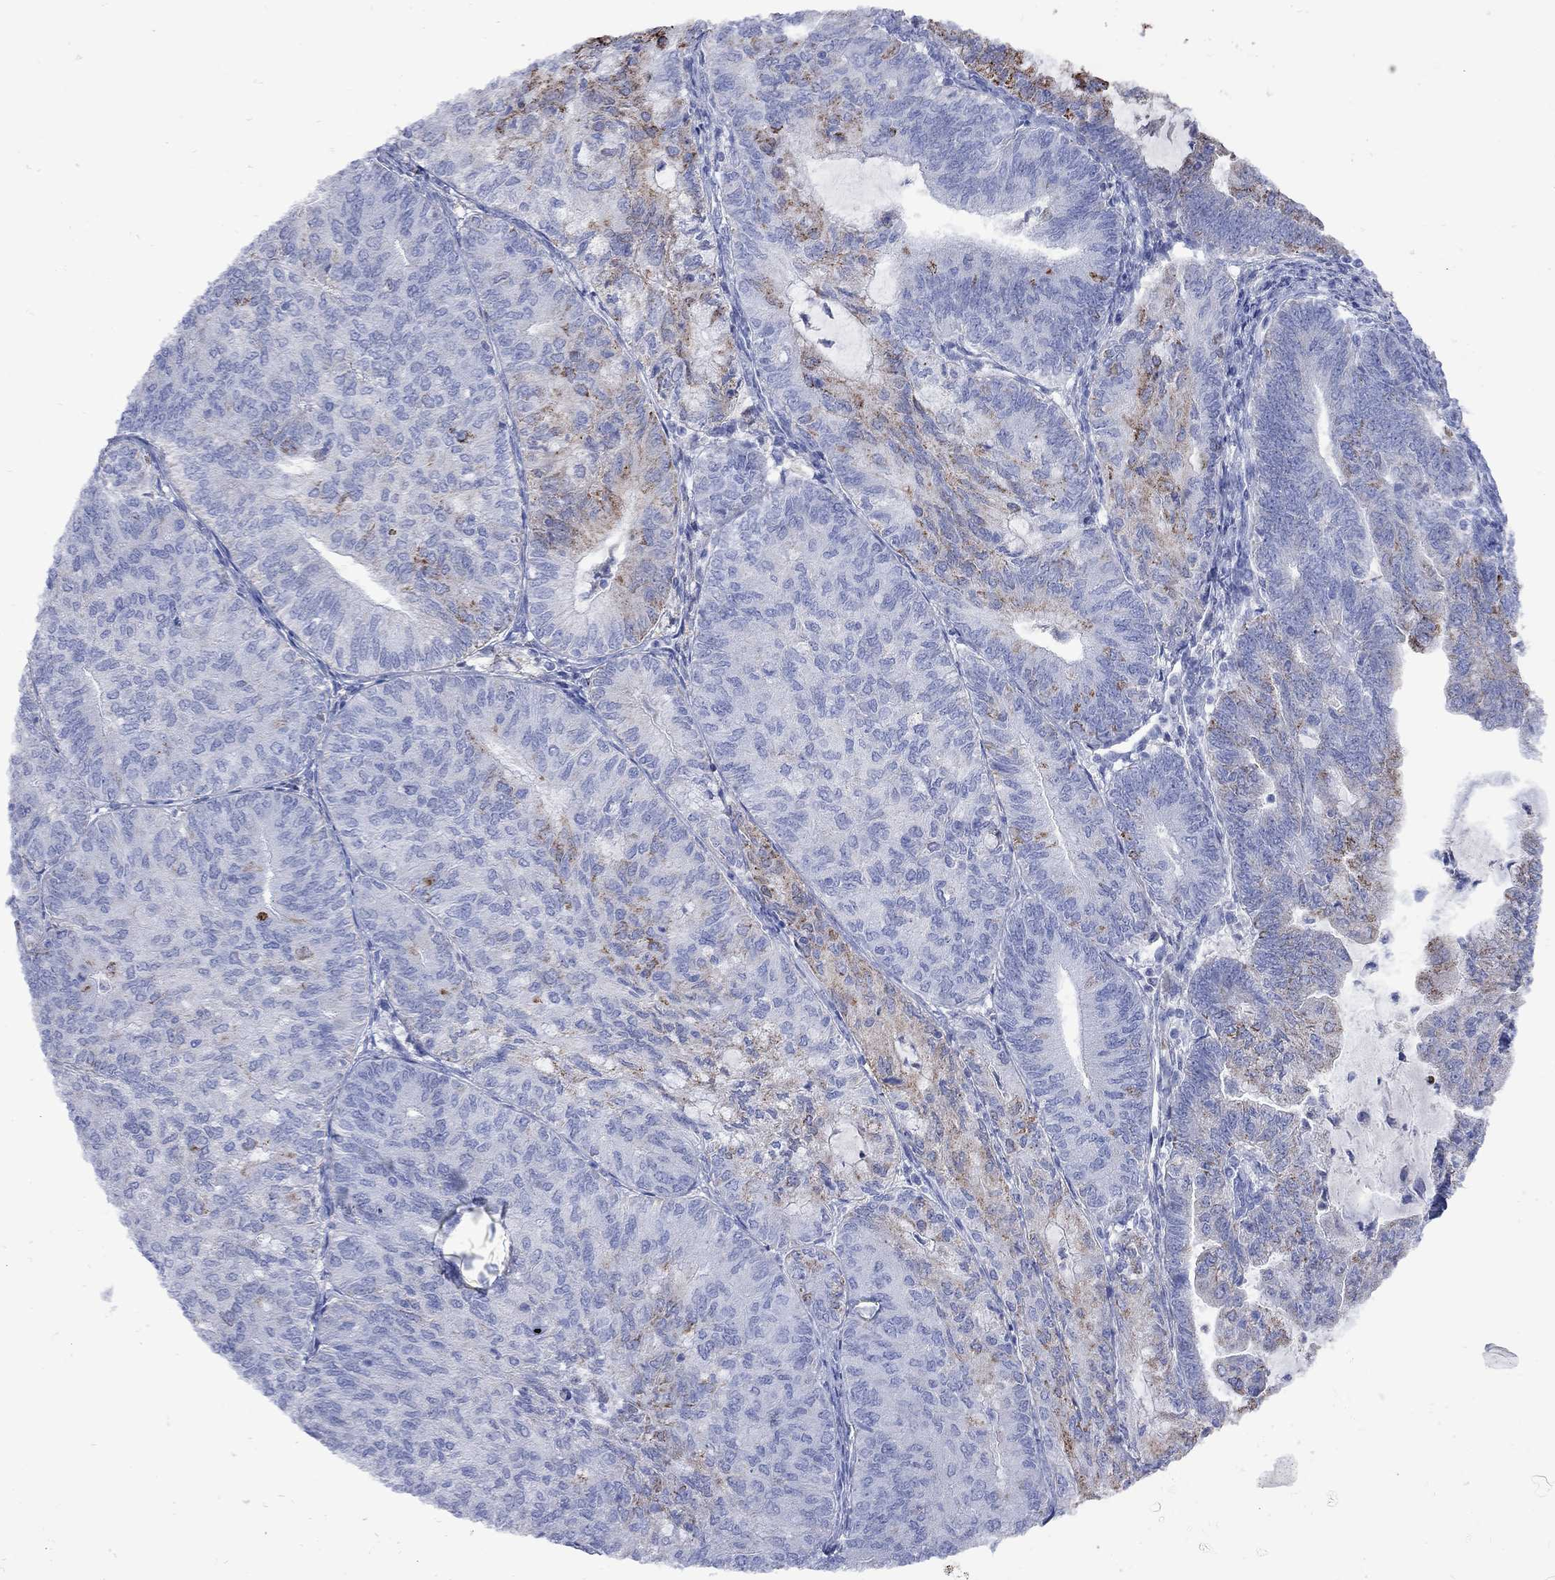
{"staining": {"intensity": "strong", "quantity": "<25%", "location": "cytoplasmic/membranous"}, "tissue": "endometrial cancer", "cell_type": "Tumor cells", "image_type": "cancer", "snomed": [{"axis": "morphology", "description": "Adenocarcinoma, NOS"}, {"axis": "topography", "description": "Endometrium"}], "caption": "The immunohistochemical stain shows strong cytoplasmic/membranous positivity in tumor cells of endometrial adenocarcinoma tissue.", "gene": "SESTD1", "patient": {"sex": "female", "age": 82}}